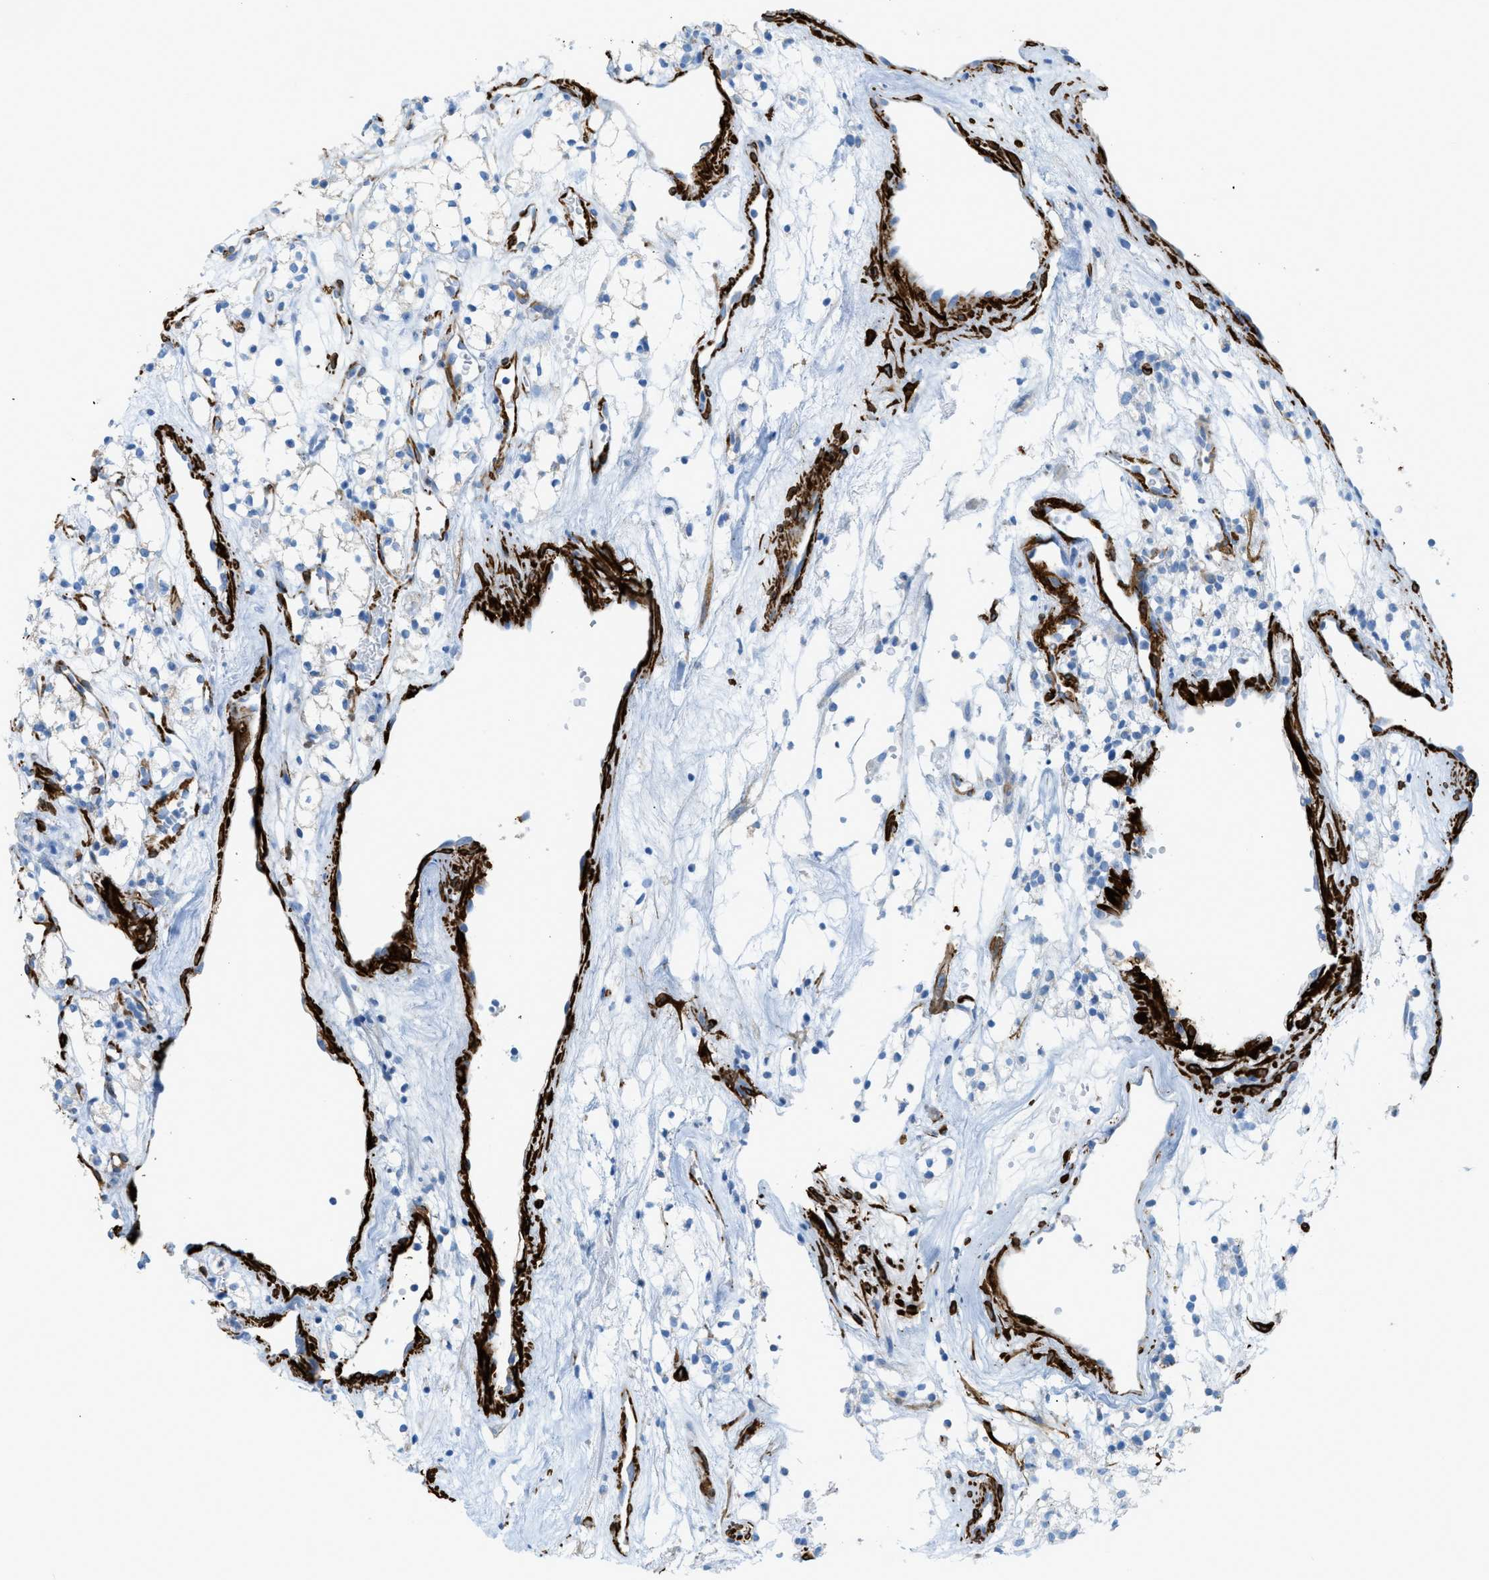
{"staining": {"intensity": "negative", "quantity": "none", "location": "none"}, "tissue": "renal cancer", "cell_type": "Tumor cells", "image_type": "cancer", "snomed": [{"axis": "morphology", "description": "Adenocarcinoma, NOS"}, {"axis": "topography", "description": "Kidney"}], "caption": "There is no significant positivity in tumor cells of renal cancer (adenocarcinoma). (DAB IHC with hematoxylin counter stain).", "gene": "MYH11", "patient": {"sex": "male", "age": 59}}